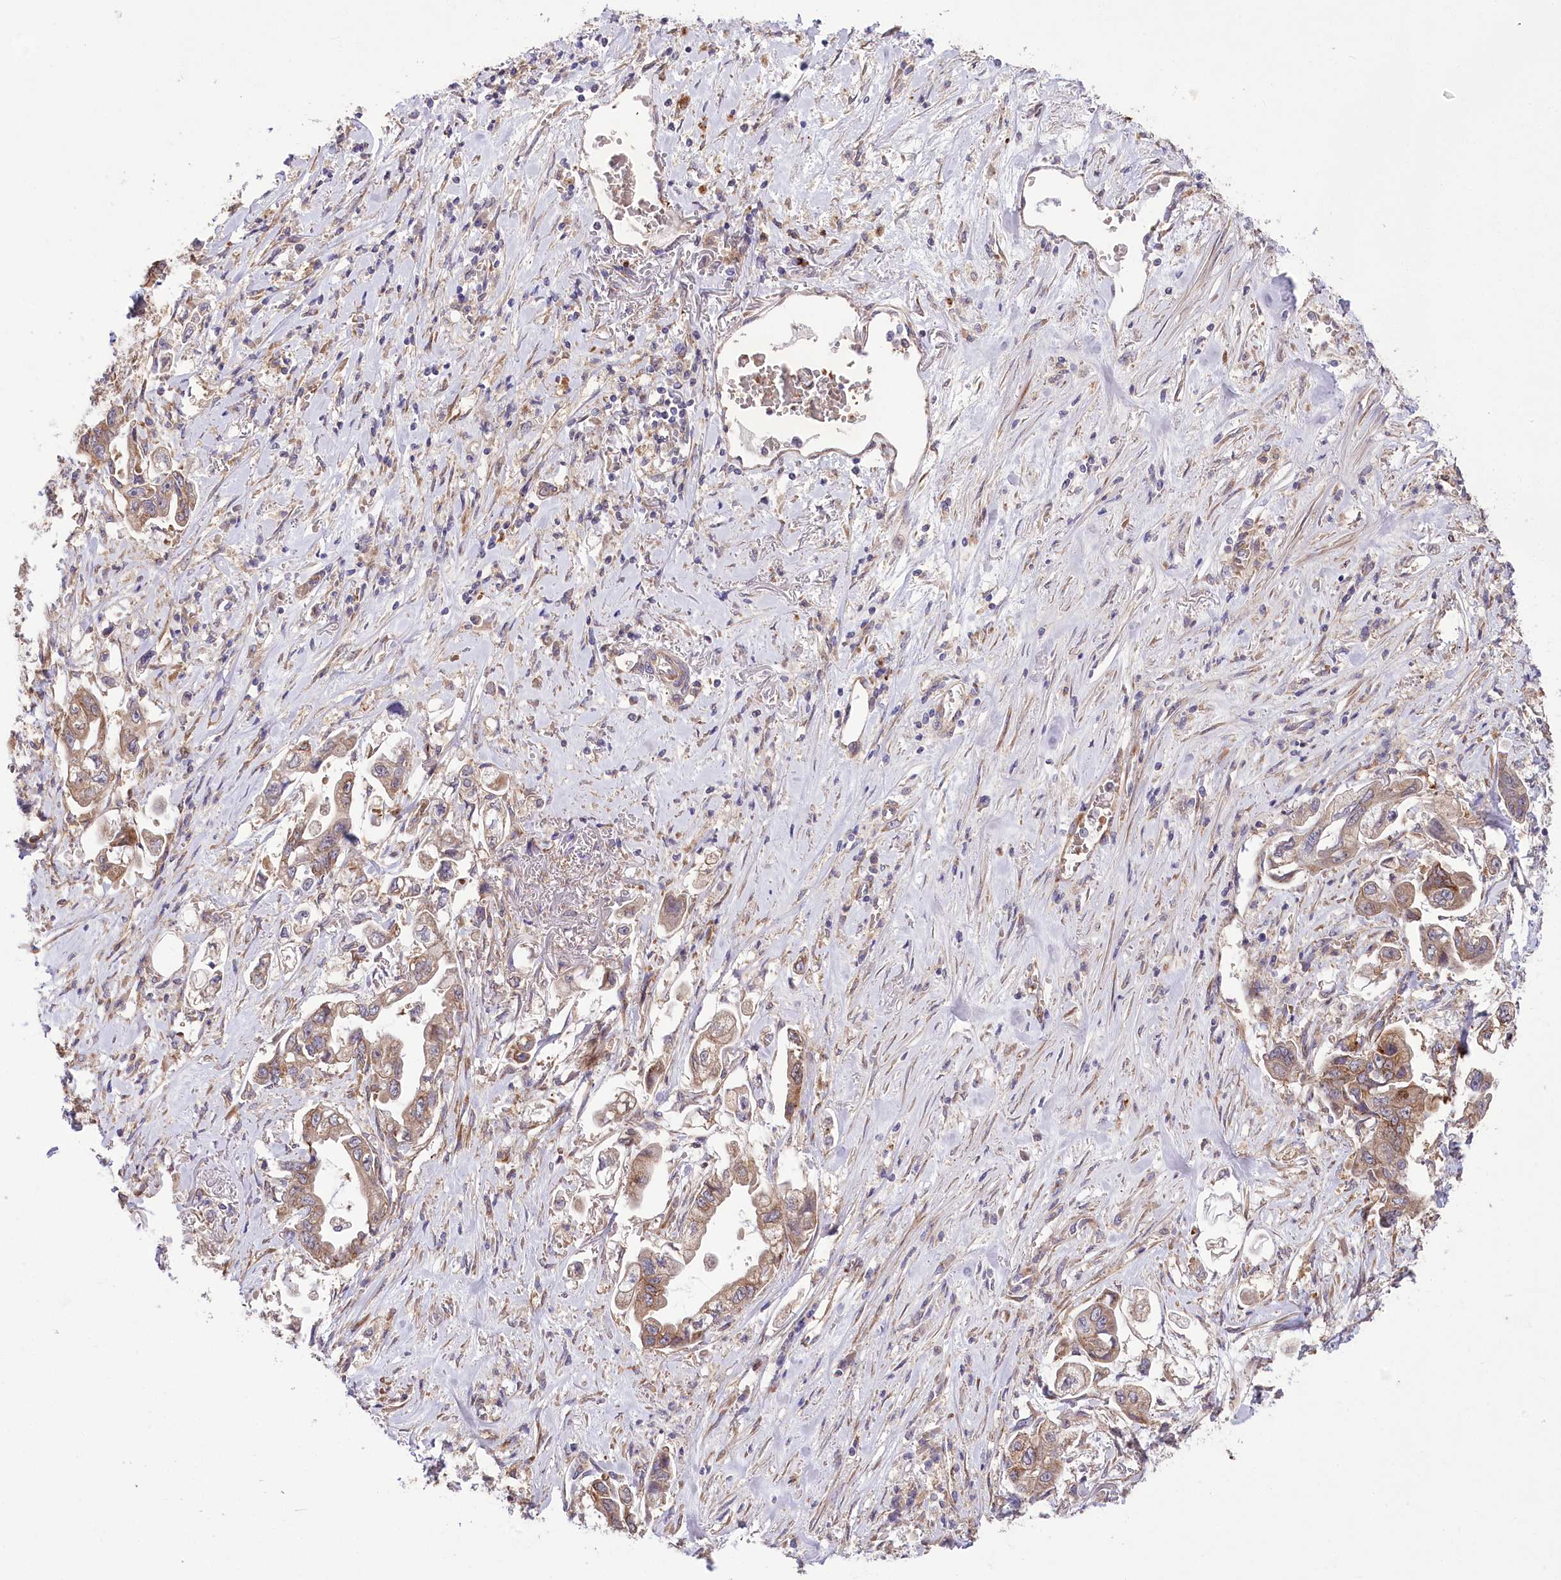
{"staining": {"intensity": "moderate", "quantity": ">75%", "location": "cytoplasmic/membranous"}, "tissue": "stomach cancer", "cell_type": "Tumor cells", "image_type": "cancer", "snomed": [{"axis": "morphology", "description": "Adenocarcinoma, NOS"}, {"axis": "topography", "description": "Stomach"}], "caption": "Protein expression analysis of human stomach adenocarcinoma reveals moderate cytoplasmic/membranous staining in approximately >75% of tumor cells.", "gene": "TRUB1", "patient": {"sex": "male", "age": 62}}